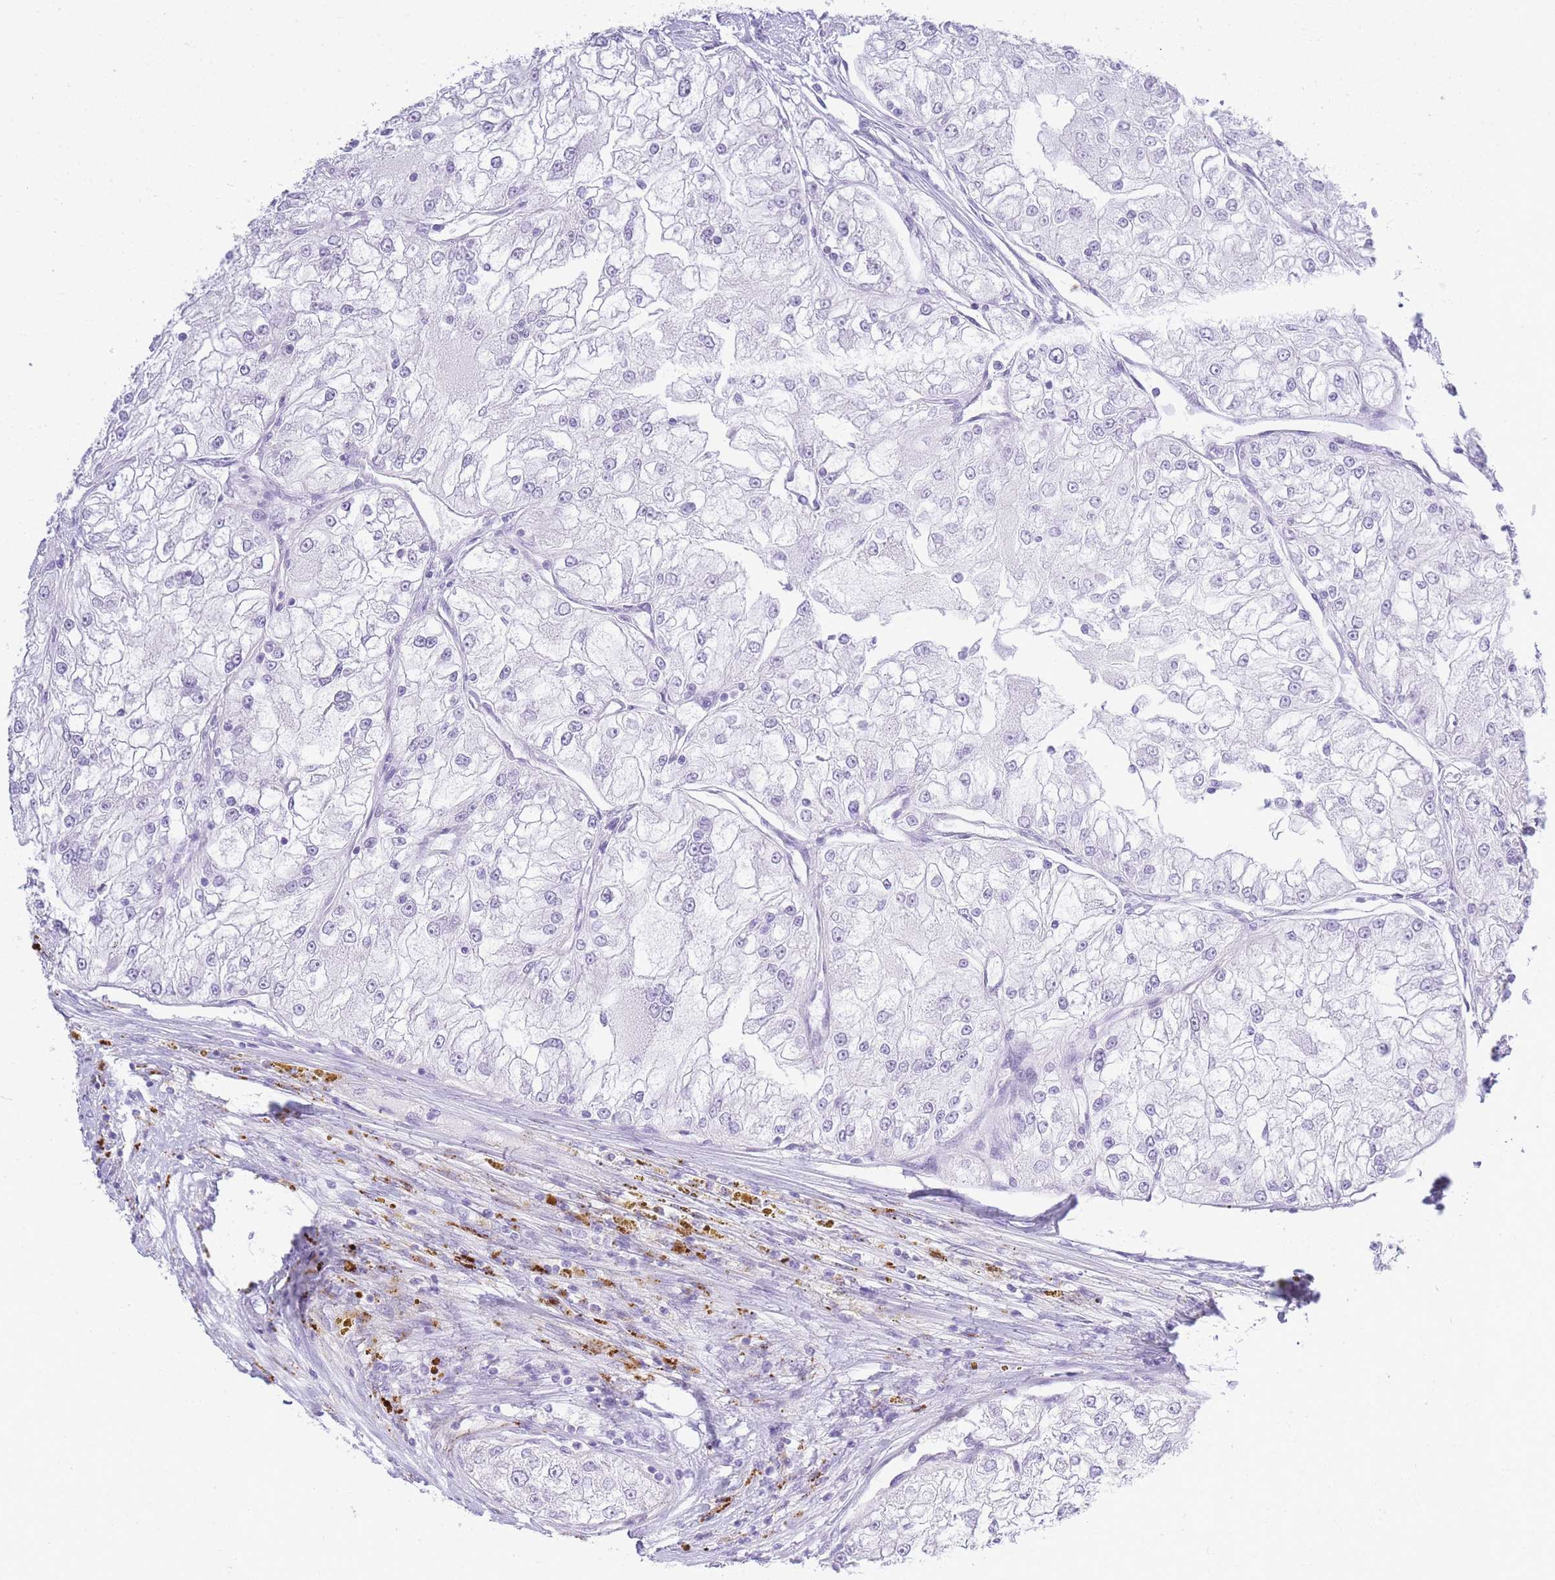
{"staining": {"intensity": "negative", "quantity": "none", "location": "none"}, "tissue": "renal cancer", "cell_type": "Tumor cells", "image_type": "cancer", "snomed": [{"axis": "morphology", "description": "Adenocarcinoma, NOS"}, {"axis": "topography", "description": "Kidney"}], "caption": "The immunohistochemistry histopathology image has no significant expression in tumor cells of renal adenocarcinoma tissue.", "gene": "RHO", "patient": {"sex": "female", "age": 72}}